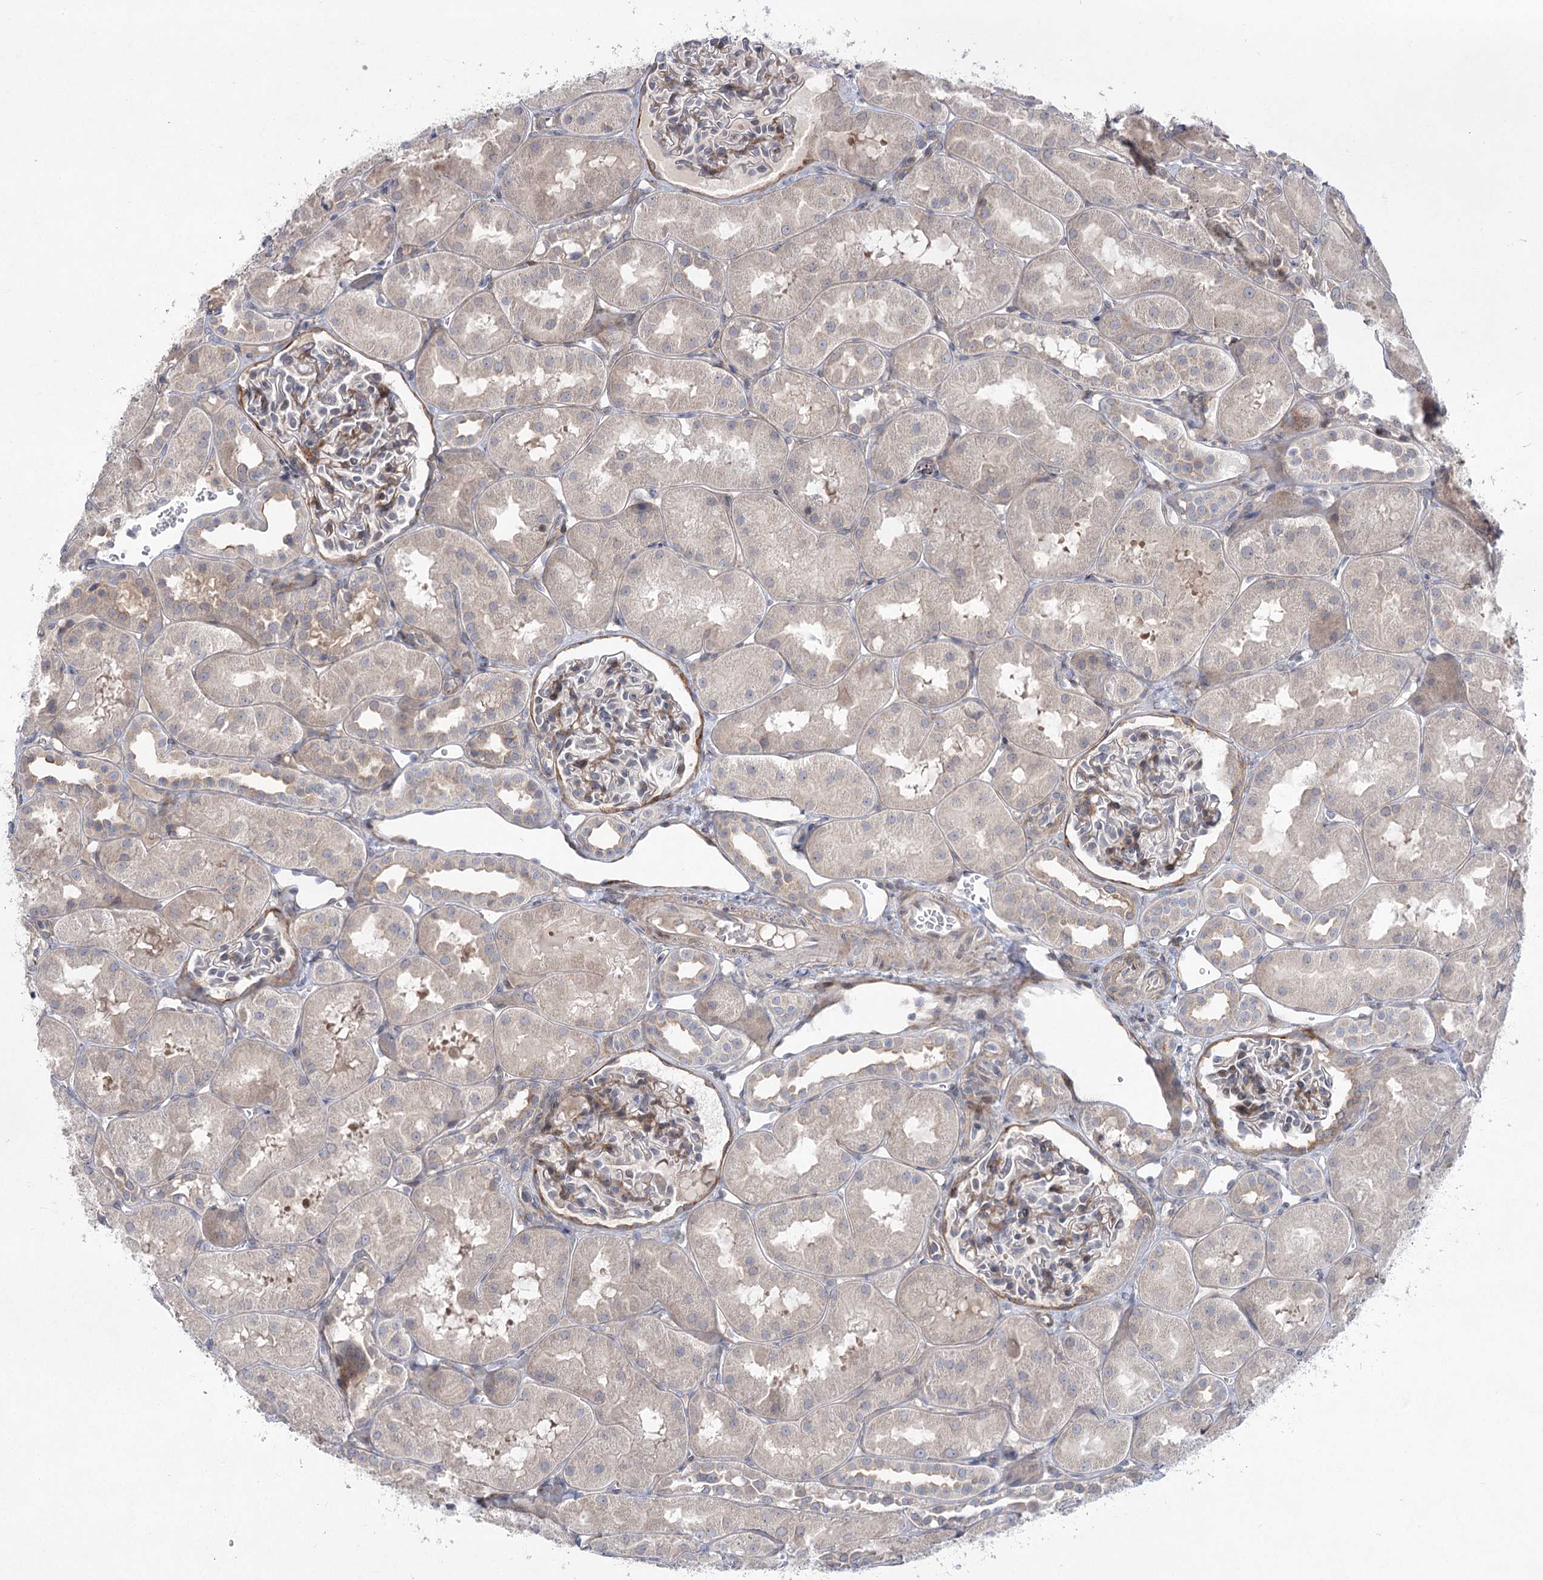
{"staining": {"intensity": "weak", "quantity": "25%-75%", "location": "cytoplasmic/membranous"}, "tissue": "kidney", "cell_type": "Cells in glomeruli", "image_type": "normal", "snomed": [{"axis": "morphology", "description": "Normal tissue, NOS"}, {"axis": "topography", "description": "Kidney"}, {"axis": "topography", "description": "Urinary bladder"}], "caption": "A brown stain highlights weak cytoplasmic/membranous staining of a protein in cells in glomeruli of unremarkable human kidney.", "gene": "SH3BP5L", "patient": {"sex": "male", "age": 16}}